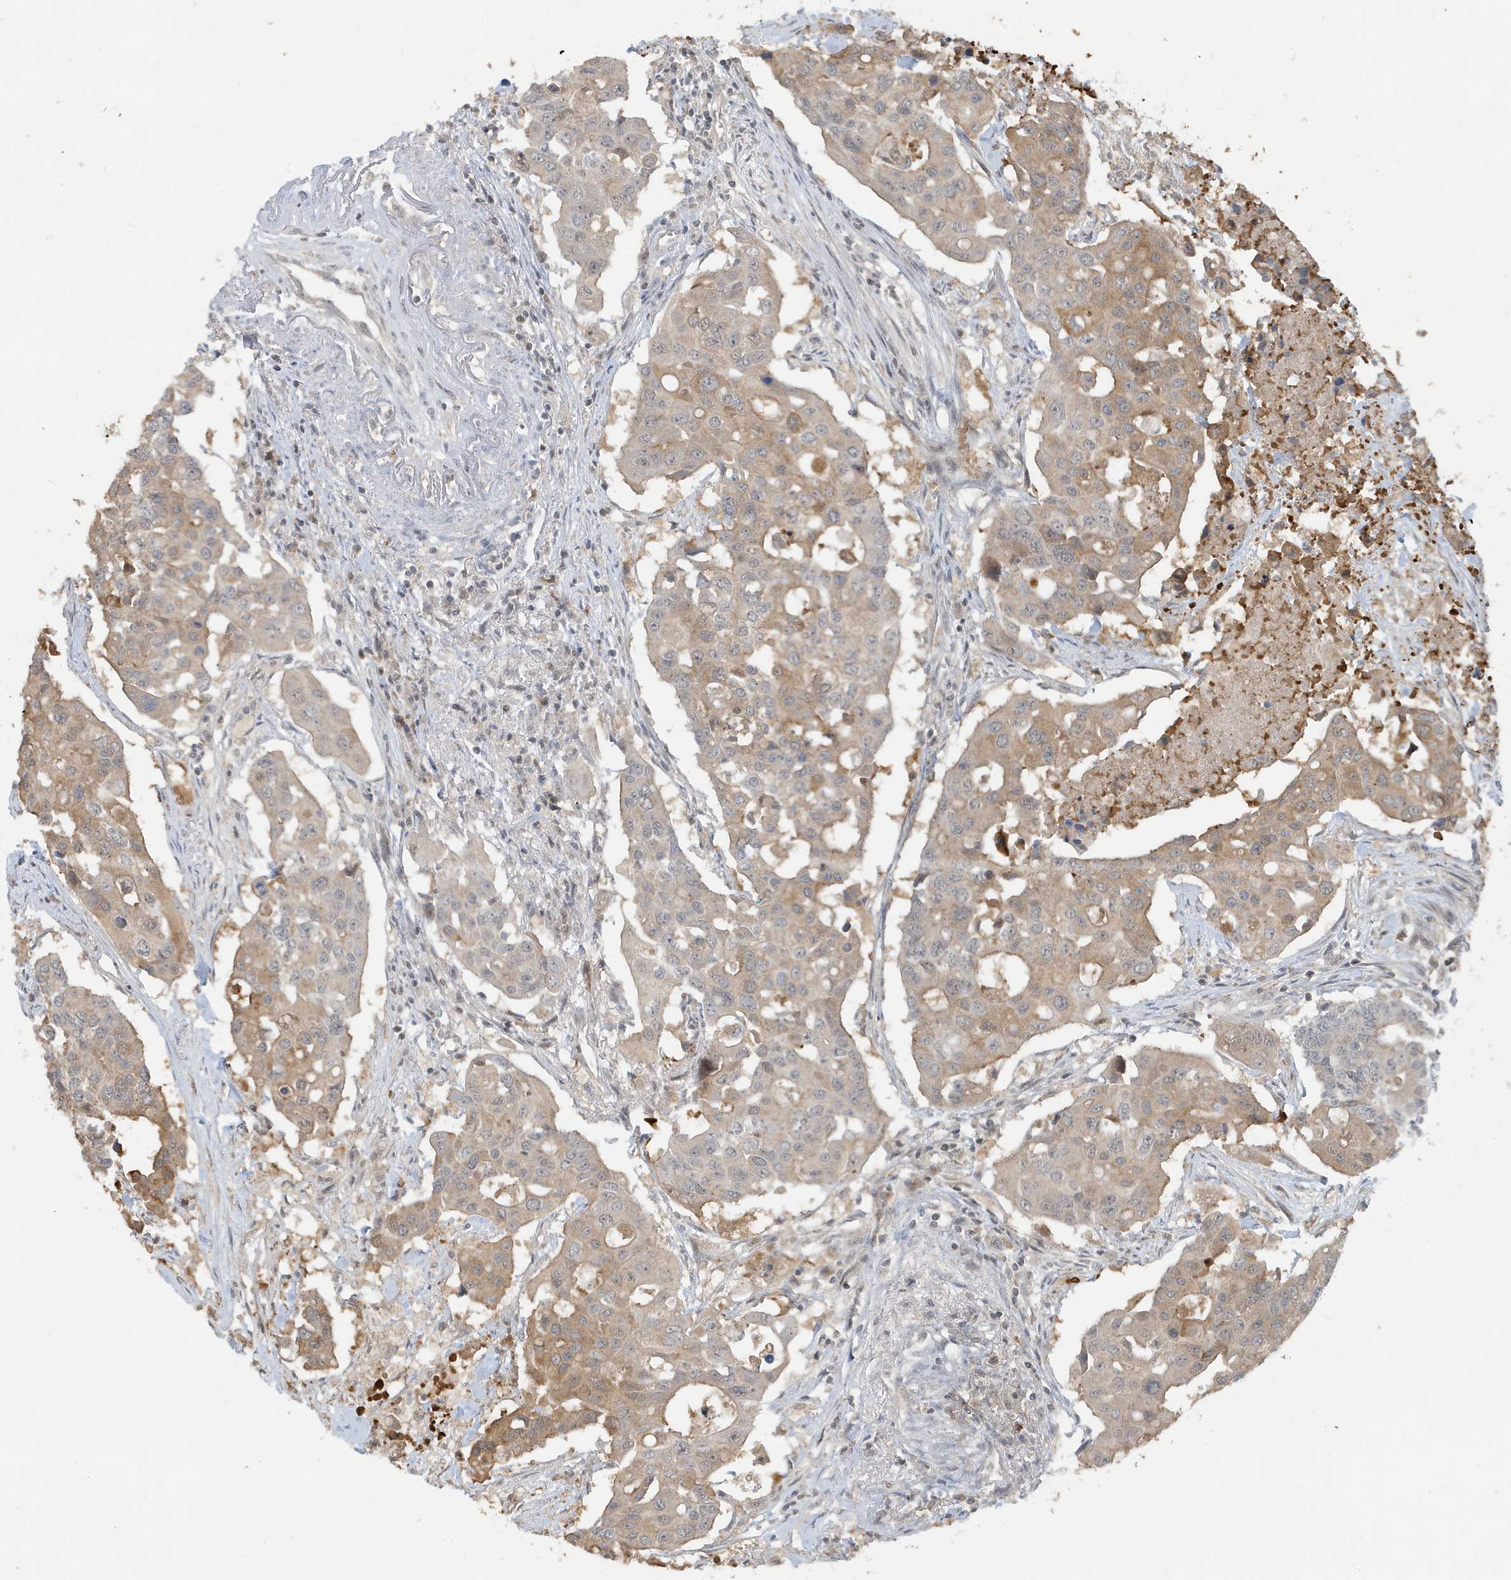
{"staining": {"intensity": "moderate", "quantity": "25%-75%", "location": "cytoplasmic/membranous"}, "tissue": "colorectal cancer", "cell_type": "Tumor cells", "image_type": "cancer", "snomed": [{"axis": "morphology", "description": "Adenocarcinoma, NOS"}, {"axis": "topography", "description": "Colon"}], "caption": "Moderate cytoplasmic/membranous positivity for a protein is present in about 25%-75% of tumor cells of adenocarcinoma (colorectal) using immunohistochemistry (IHC).", "gene": "PRRT3", "patient": {"sex": "male", "age": 77}}